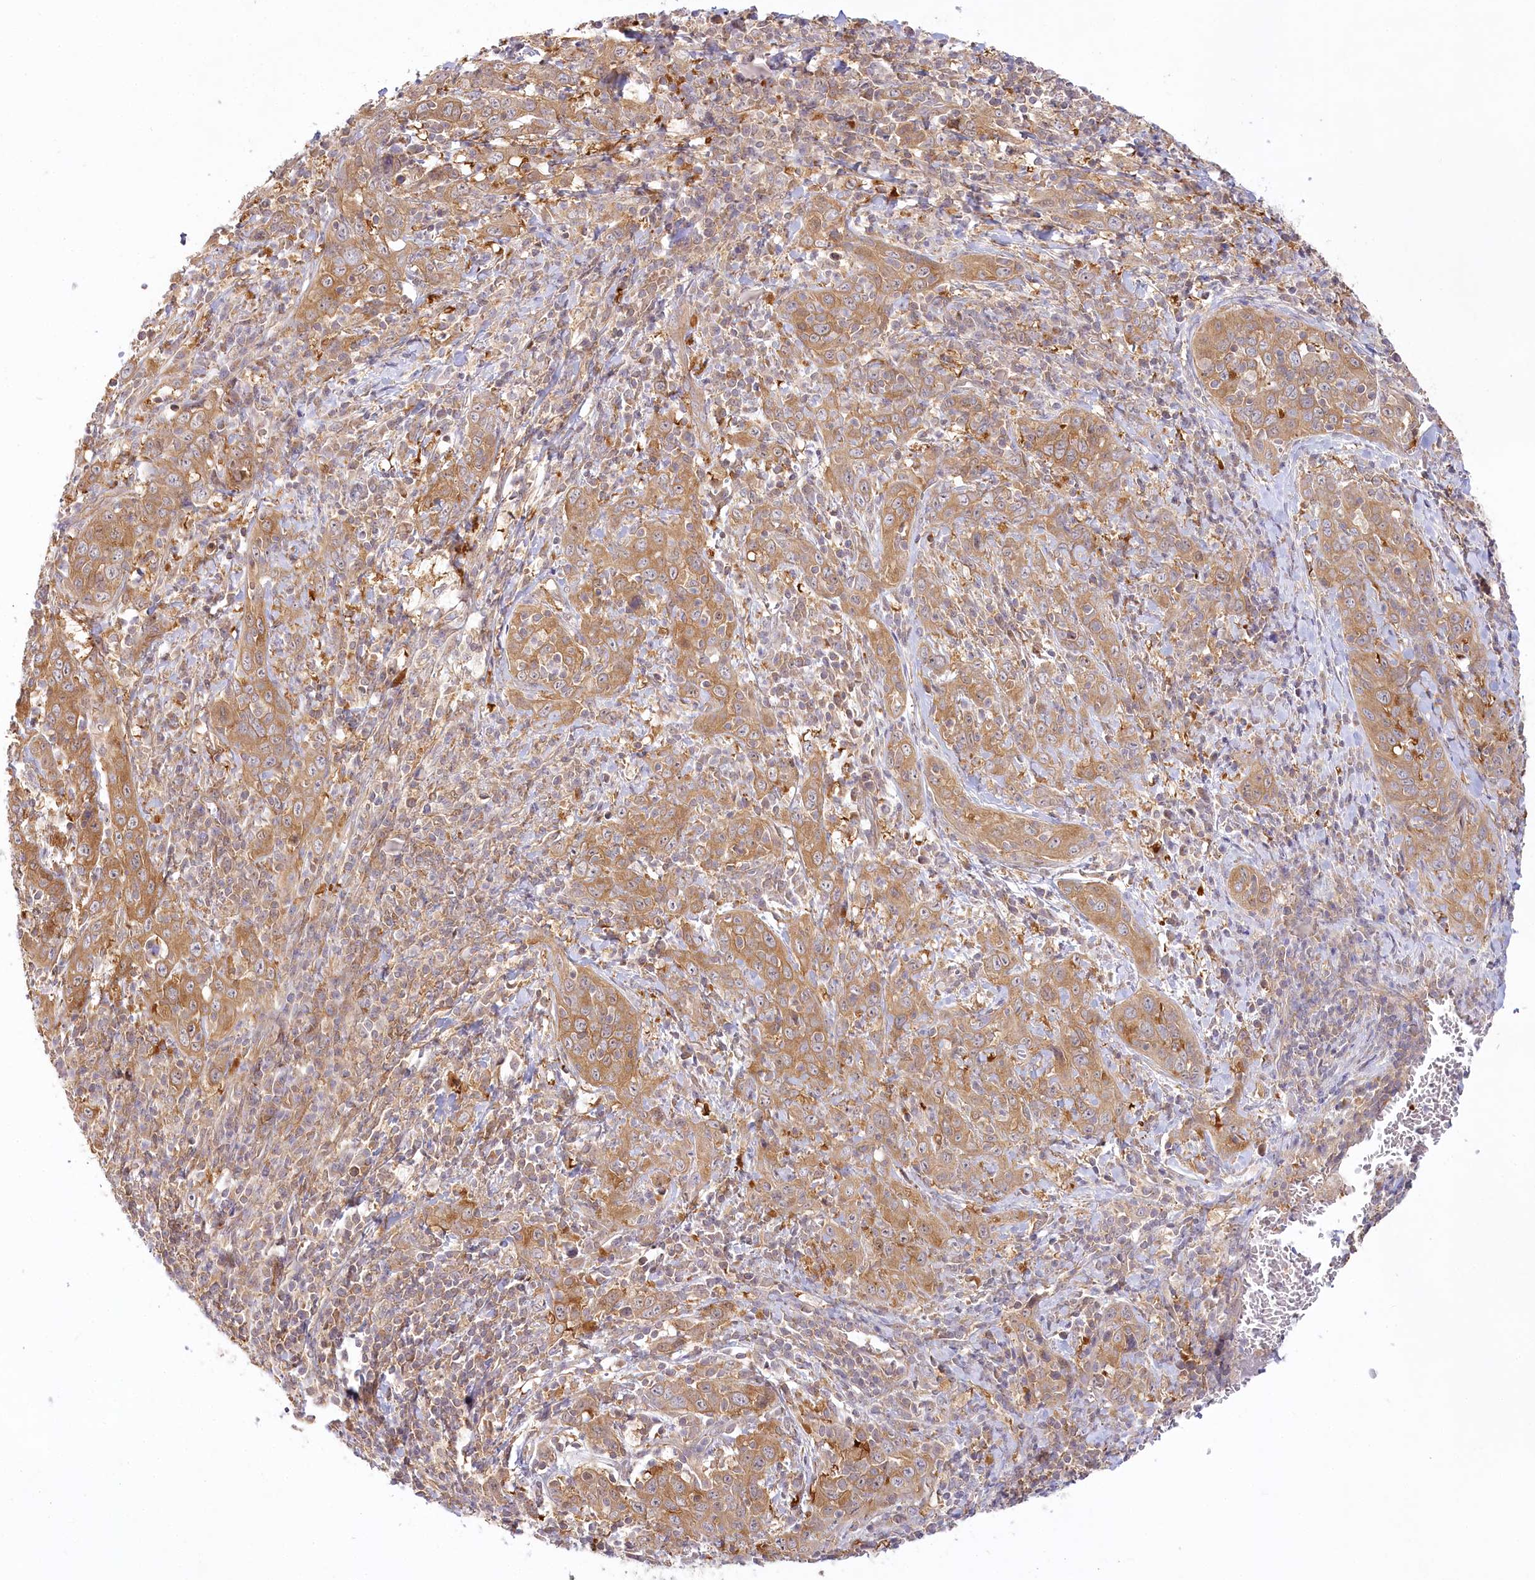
{"staining": {"intensity": "moderate", "quantity": ">75%", "location": "cytoplasmic/membranous"}, "tissue": "cervical cancer", "cell_type": "Tumor cells", "image_type": "cancer", "snomed": [{"axis": "morphology", "description": "Squamous cell carcinoma, NOS"}, {"axis": "topography", "description": "Cervix"}], "caption": "Immunohistochemical staining of cervical squamous cell carcinoma exhibits moderate cytoplasmic/membranous protein expression in approximately >75% of tumor cells.", "gene": "INPP4B", "patient": {"sex": "female", "age": 46}}